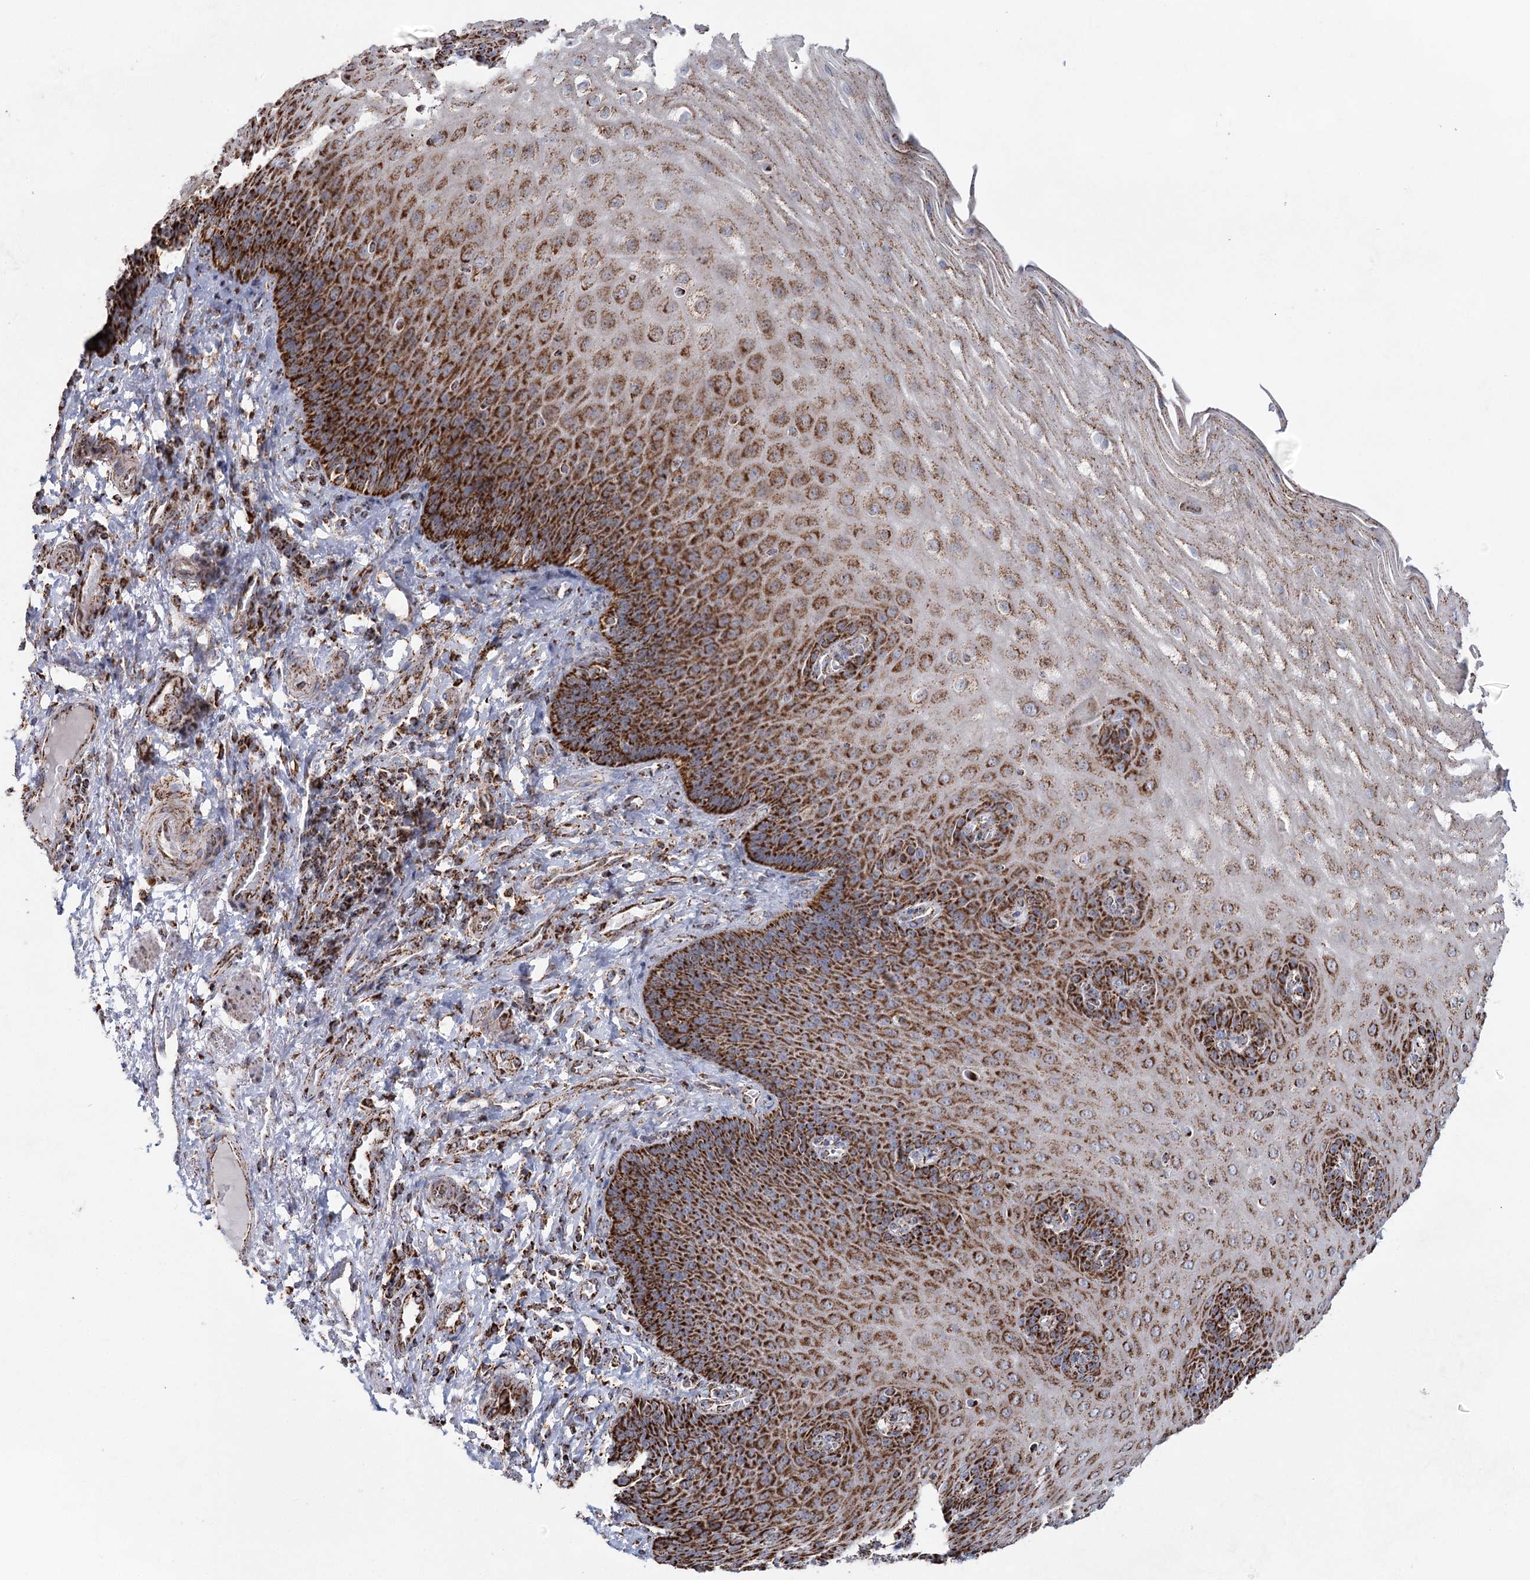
{"staining": {"intensity": "strong", "quantity": ">75%", "location": "cytoplasmic/membranous"}, "tissue": "esophagus", "cell_type": "Squamous epithelial cells", "image_type": "normal", "snomed": [{"axis": "morphology", "description": "Normal tissue, NOS"}, {"axis": "topography", "description": "Esophagus"}], "caption": "Strong cytoplasmic/membranous protein staining is seen in approximately >75% of squamous epithelial cells in esophagus. (Brightfield microscopy of DAB IHC at high magnification).", "gene": "CWF19L1", "patient": {"sex": "male", "age": 54}}